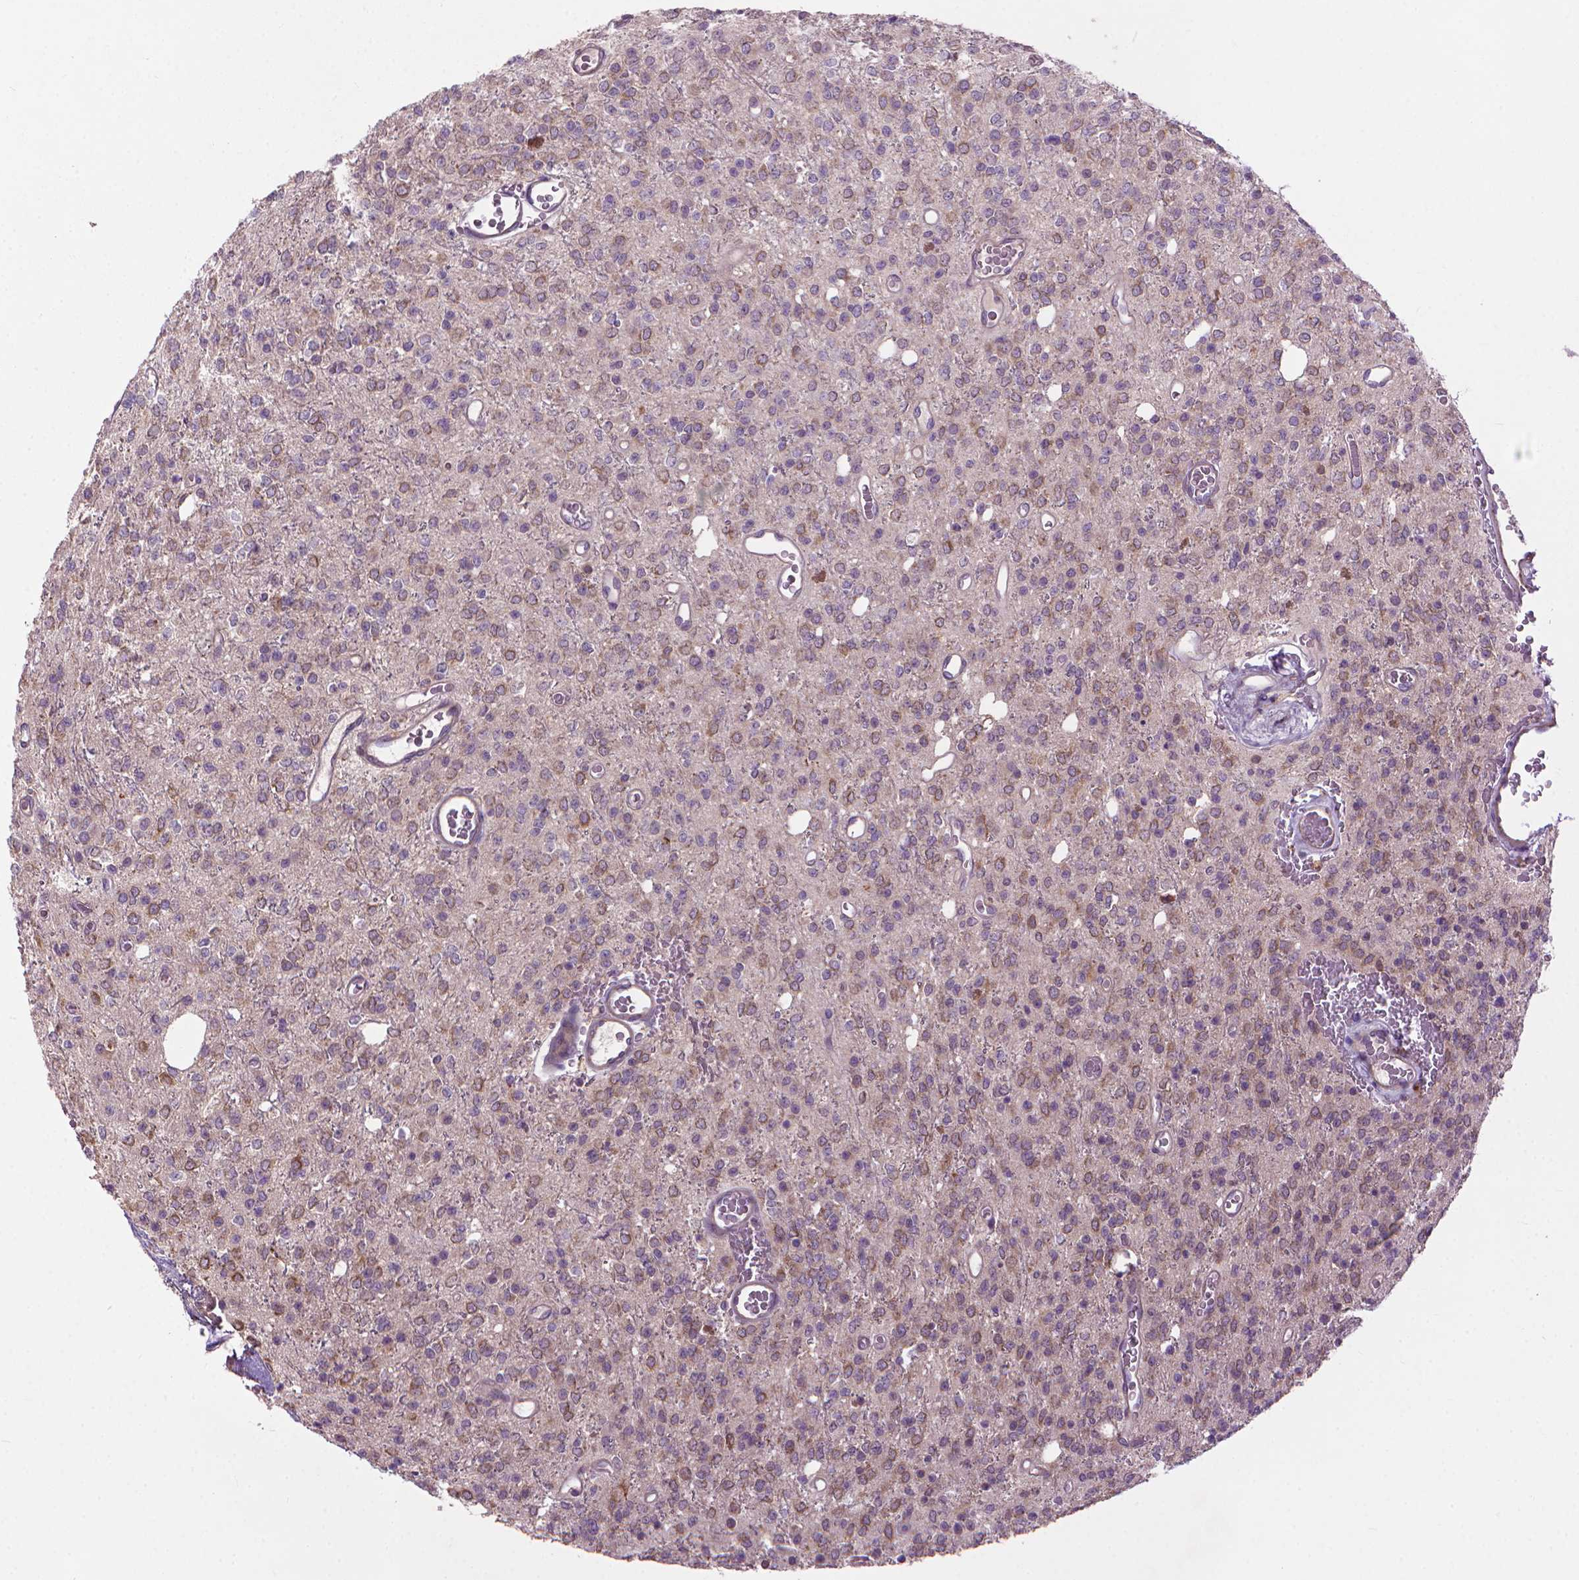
{"staining": {"intensity": "negative", "quantity": "none", "location": "none"}, "tissue": "glioma", "cell_type": "Tumor cells", "image_type": "cancer", "snomed": [{"axis": "morphology", "description": "Glioma, malignant, Low grade"}, {"axis": "topography", "description": "Brain"}], "caption": "There is no significant expression in tumor cells of malignant low-grade glioma.", "gene": "MYH14", "patient": {"sex": "female", "age": 45}}